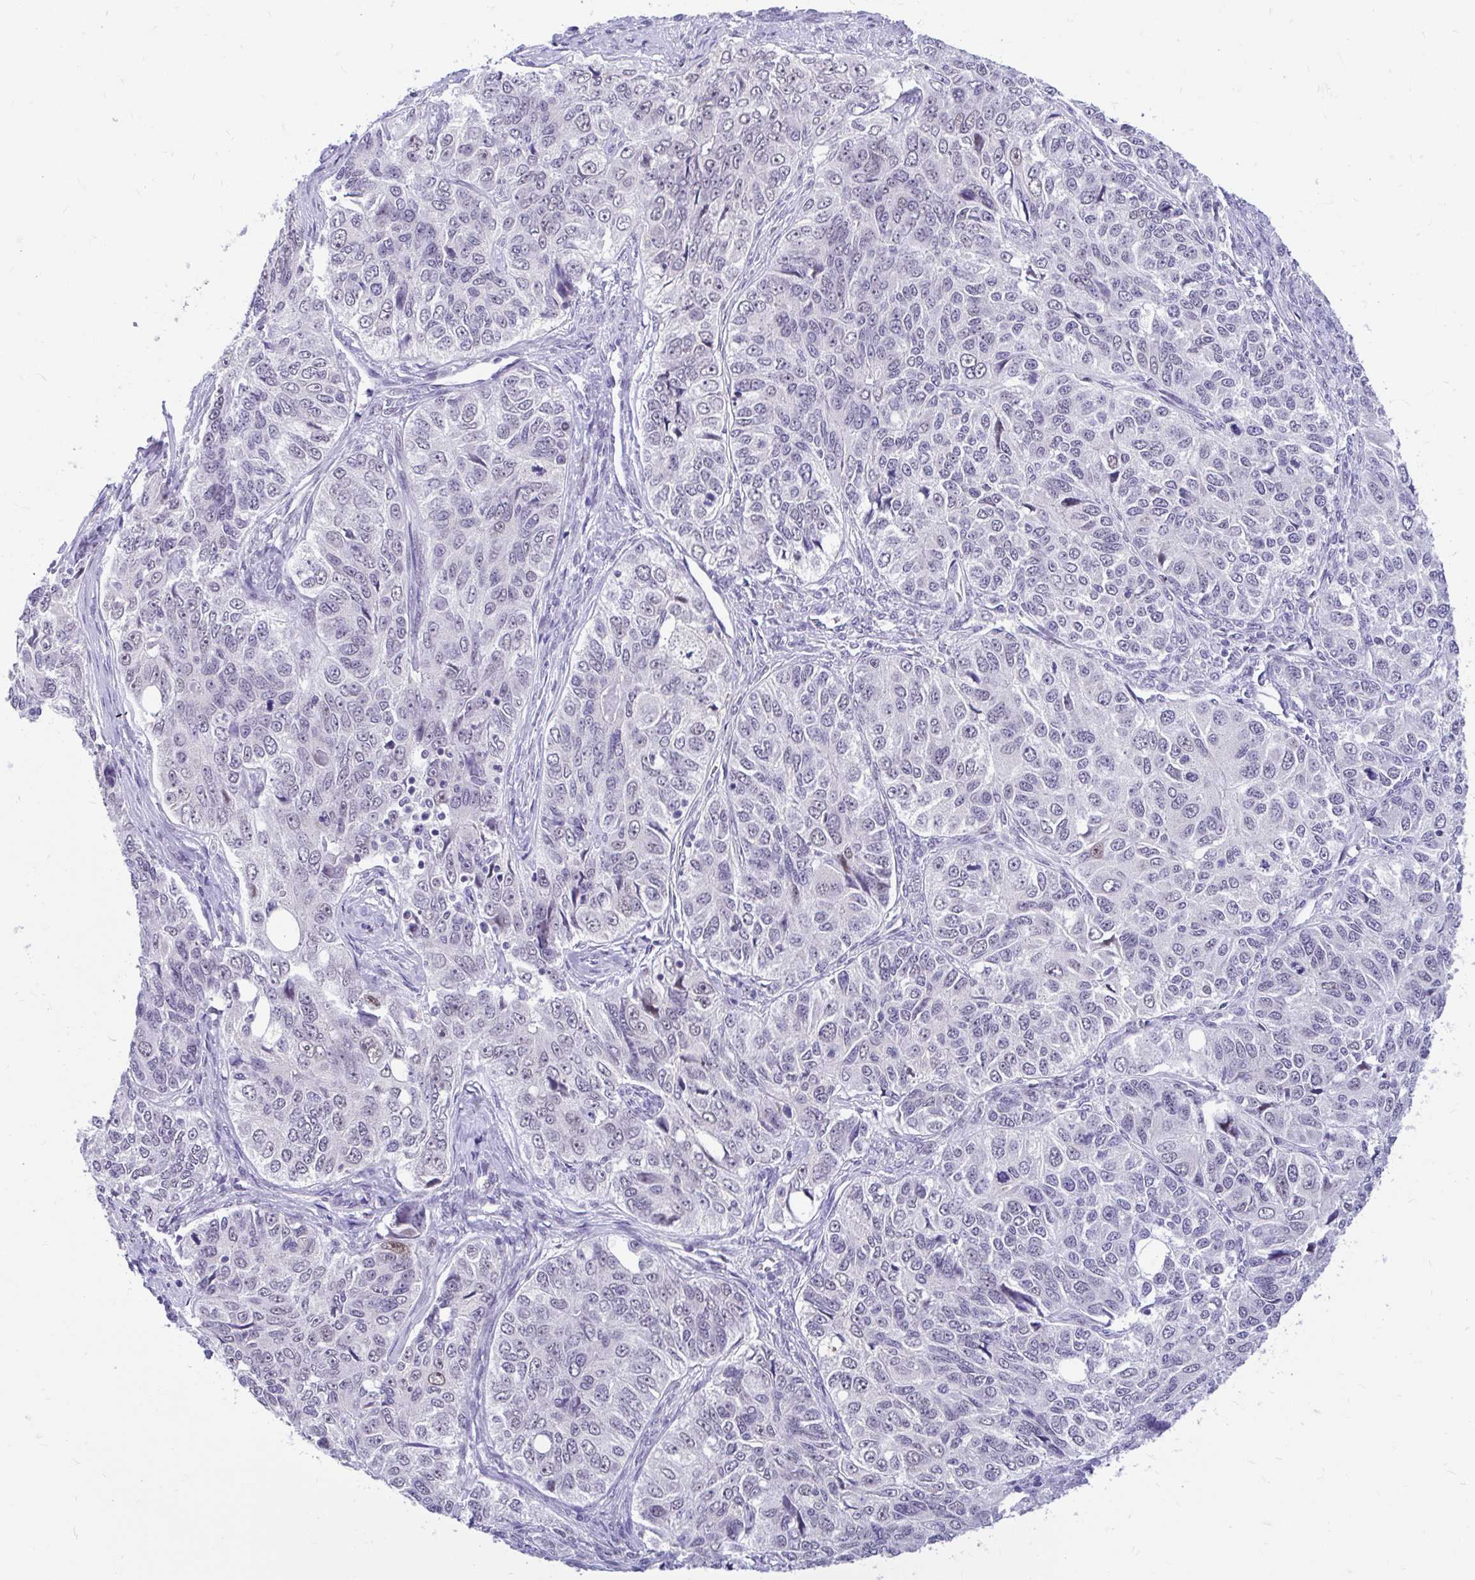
{"staining": {"intensity": "negative", "quantity": "none", "location": "none"}, "tissue": "ovarian cancer", "cell_type": "Tumor cells", "image_type": "cancer", "snomed": [{"axis": "morphology", "description": "Carcinoma, endometroid"}, {"axis": "topography", "description": "Ovary"}], "caption": "Ovarian cancer was stained to show a protein in brown. There is no significant staining in tumor cells. Brightfield microscopy of IHC stained with DAB (brown) and hematoxylin (blue), captured at high magnification.", "gene": "GLB1L2", "patient": {"sex": "female", "age": 51}}